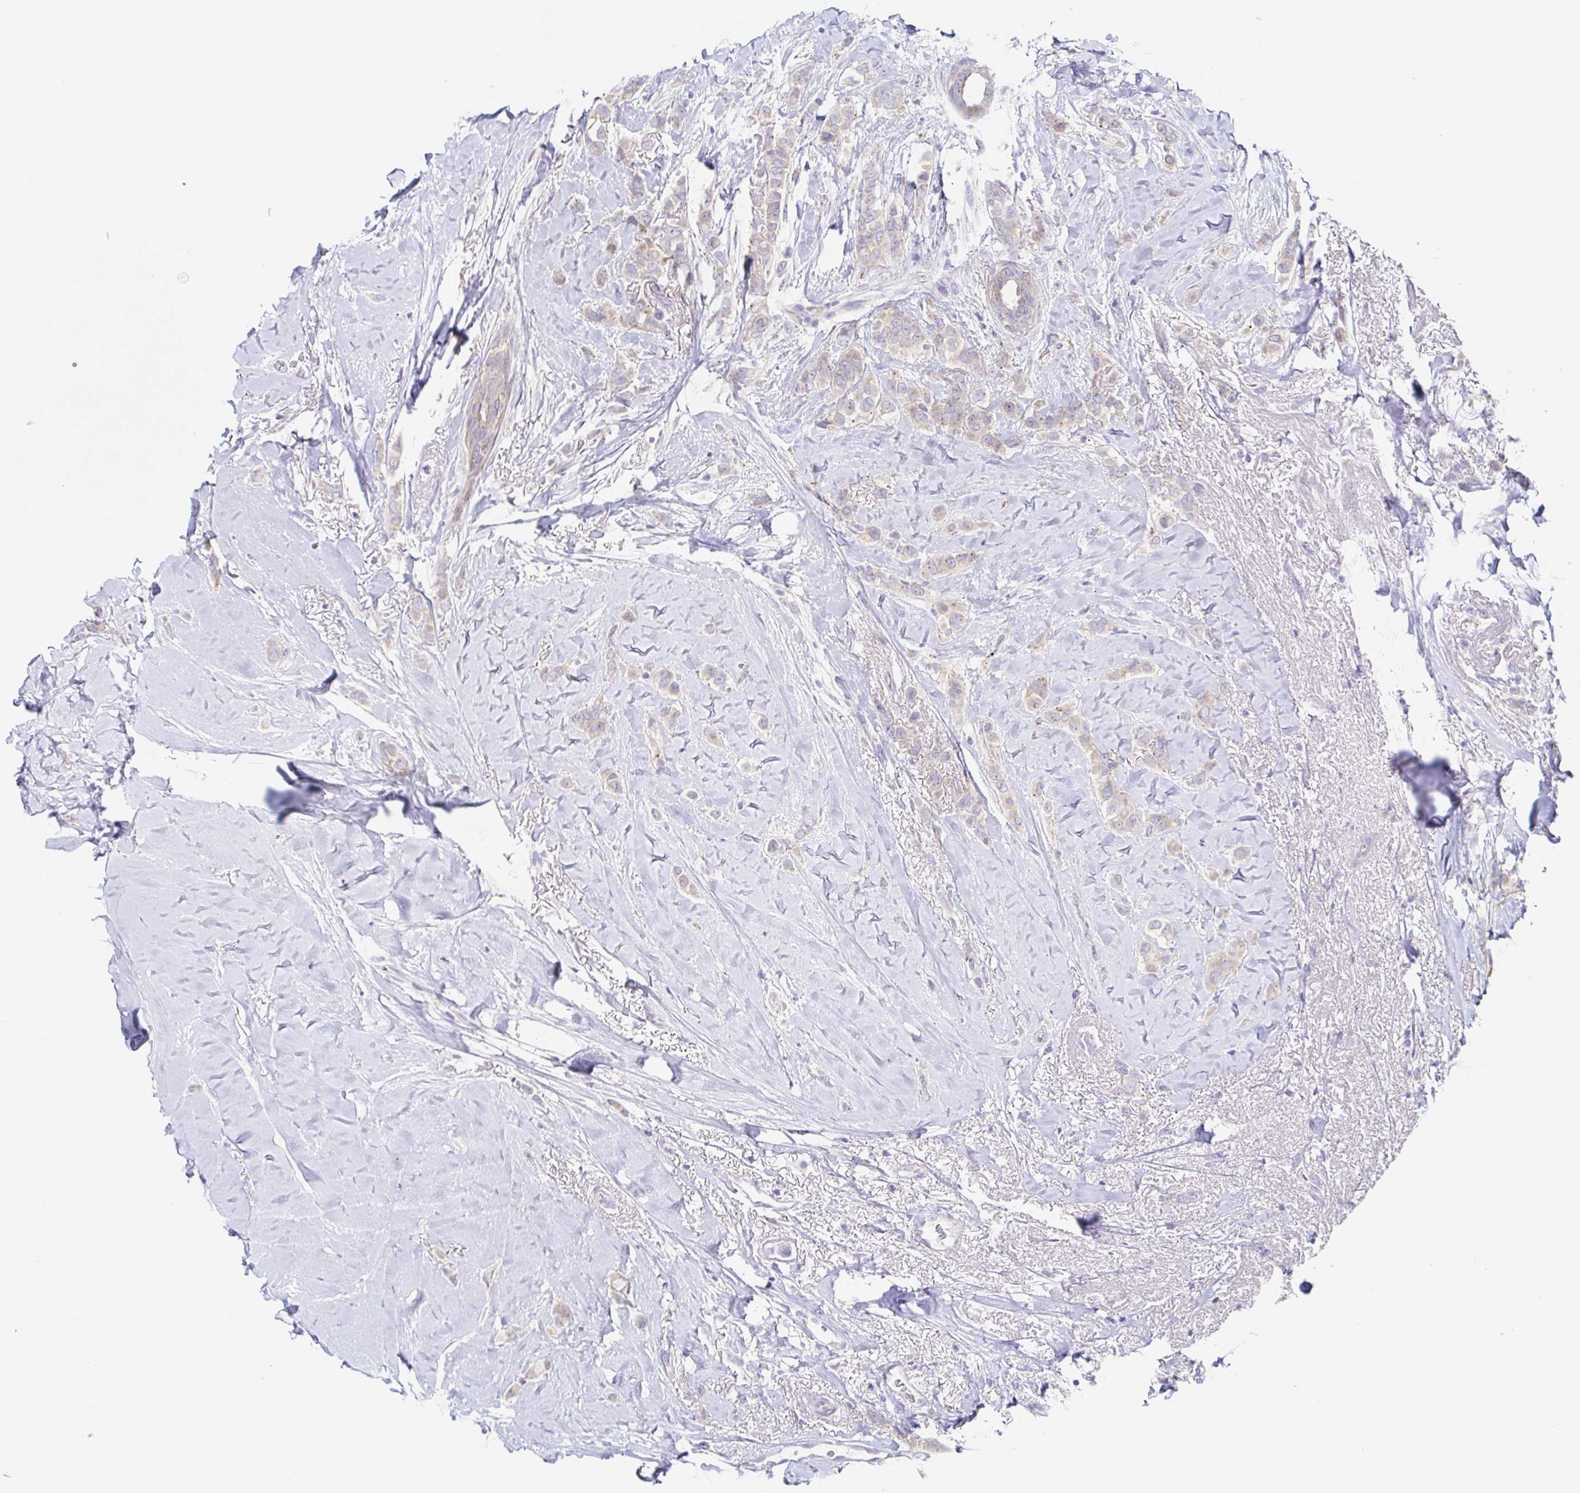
{"staining": {"intensity": "weak", "quantity": "<25%", "location": "cytoplasmic/membranous"}, "tissue": "breast cancer", "cell_type": "Tumor cells", "image_type": "cancer", "snomed": [{"axis": "morphology", "description": "Lobular carcinoma"}, {"axis": "topography", "description": "Breast"}], "caption": "The IHC image has no significant staining in tumor cells of breast cancer tissue. Brightfield microscopy of IHC stained with DAB (brown) and hematoxylin (blue), captured at high magnification.", "gene": "HTR2A", "patient": {"sex": "female", "age": 66}}